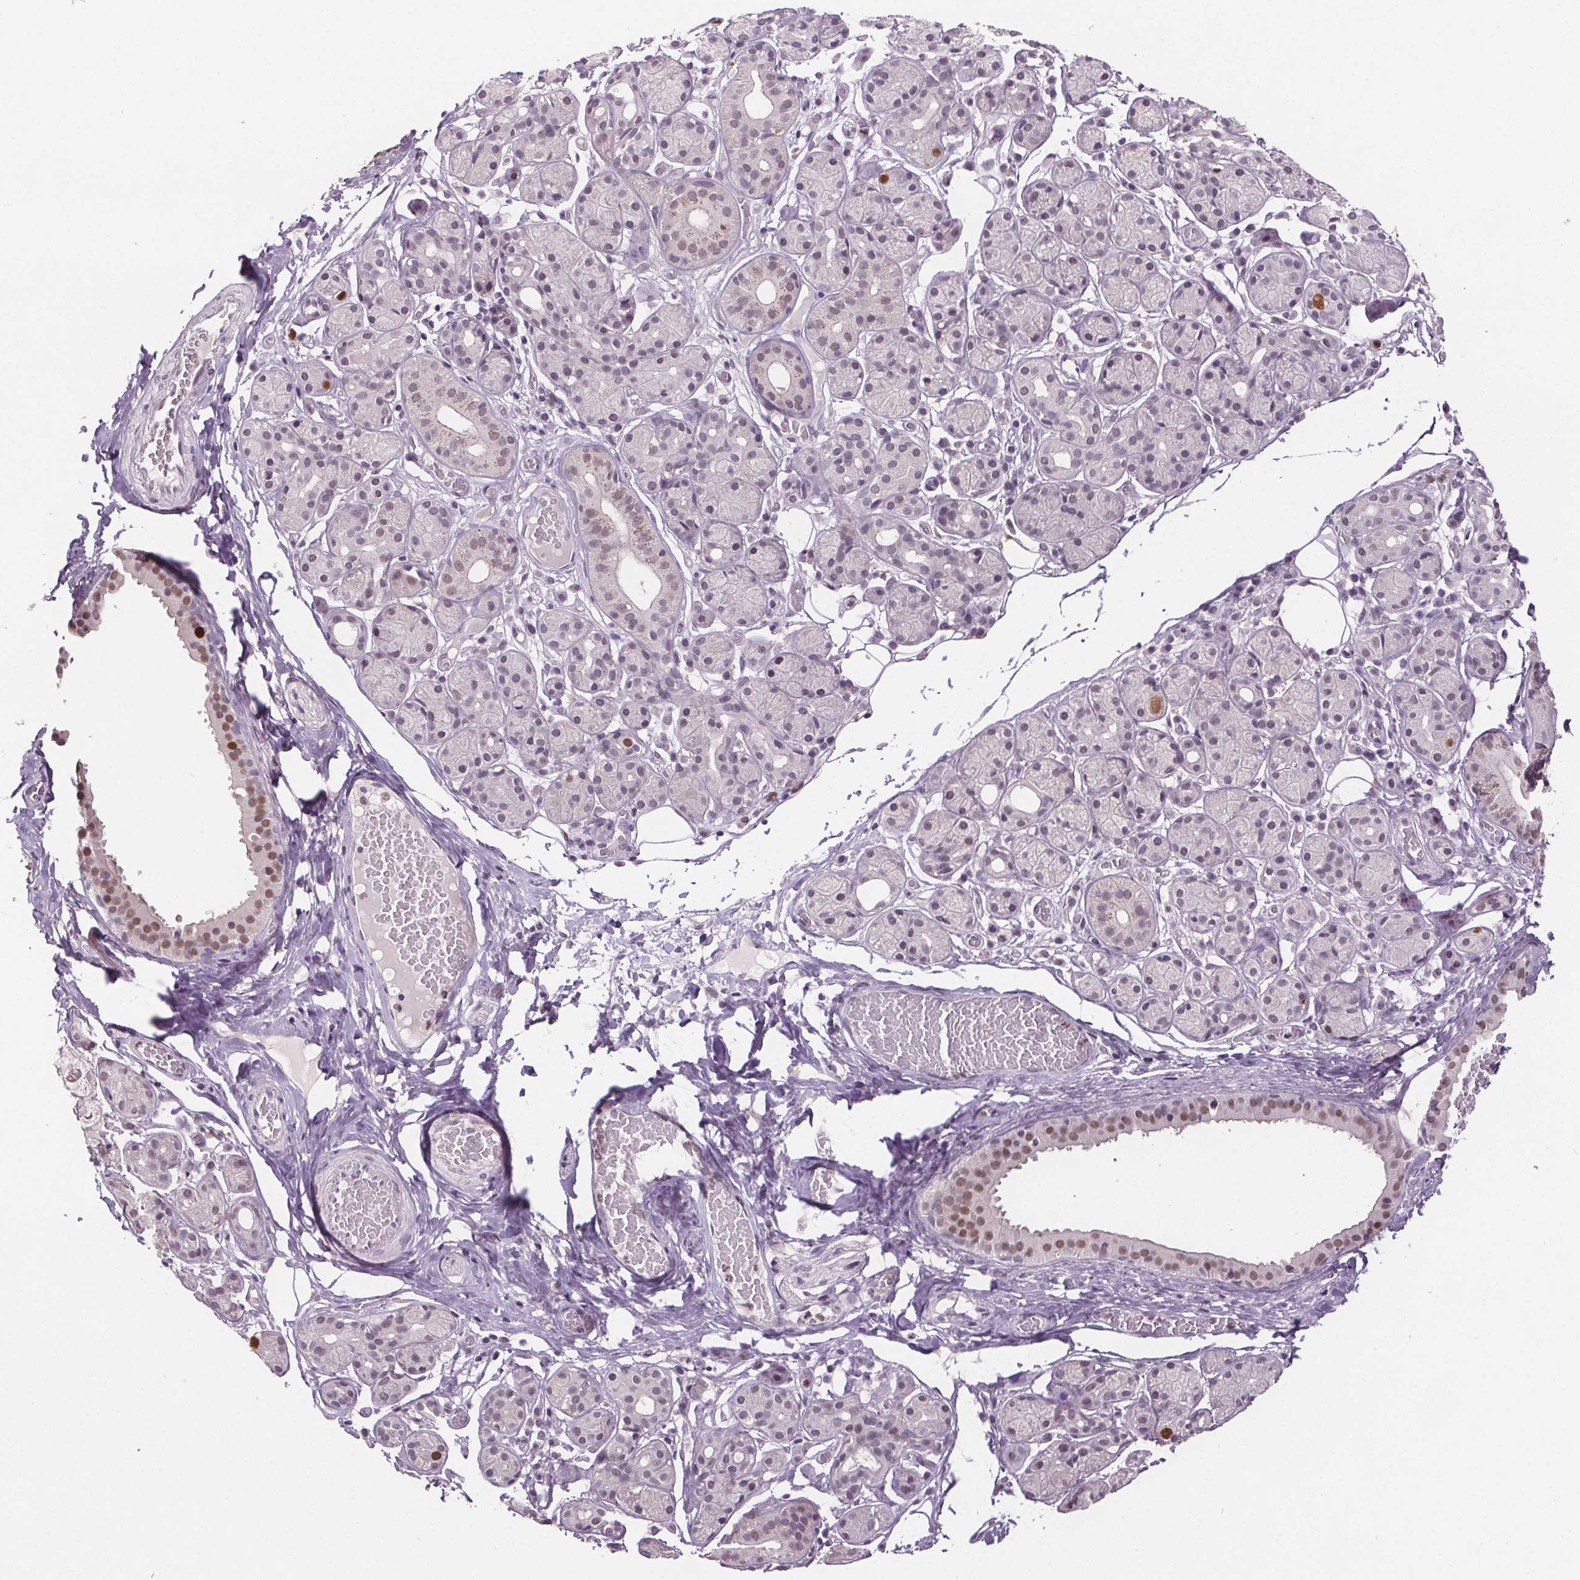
{"staining": {"intensity": "moderate", "quantity": "<25%", "location": "nuclear"}, "tissue": "salivary gland", "cell_type": "Glandular cells", "image_type": "normal", "snomed": [{"axis": "morphology", "description": "Normal tissue, NOS"}, {"axis": "topography", "description": "Salivary gland"}, {"axis": "topography", "description": "Peripheral nerve tissue"}], "caption": "Brown immunohistochemical staining in normal salivary gland demonstrates moderate nuclear expression in approximately <25% of glandular cells.", "gene": "CENPF", "patient": {"sex": "male", "age": 71}}